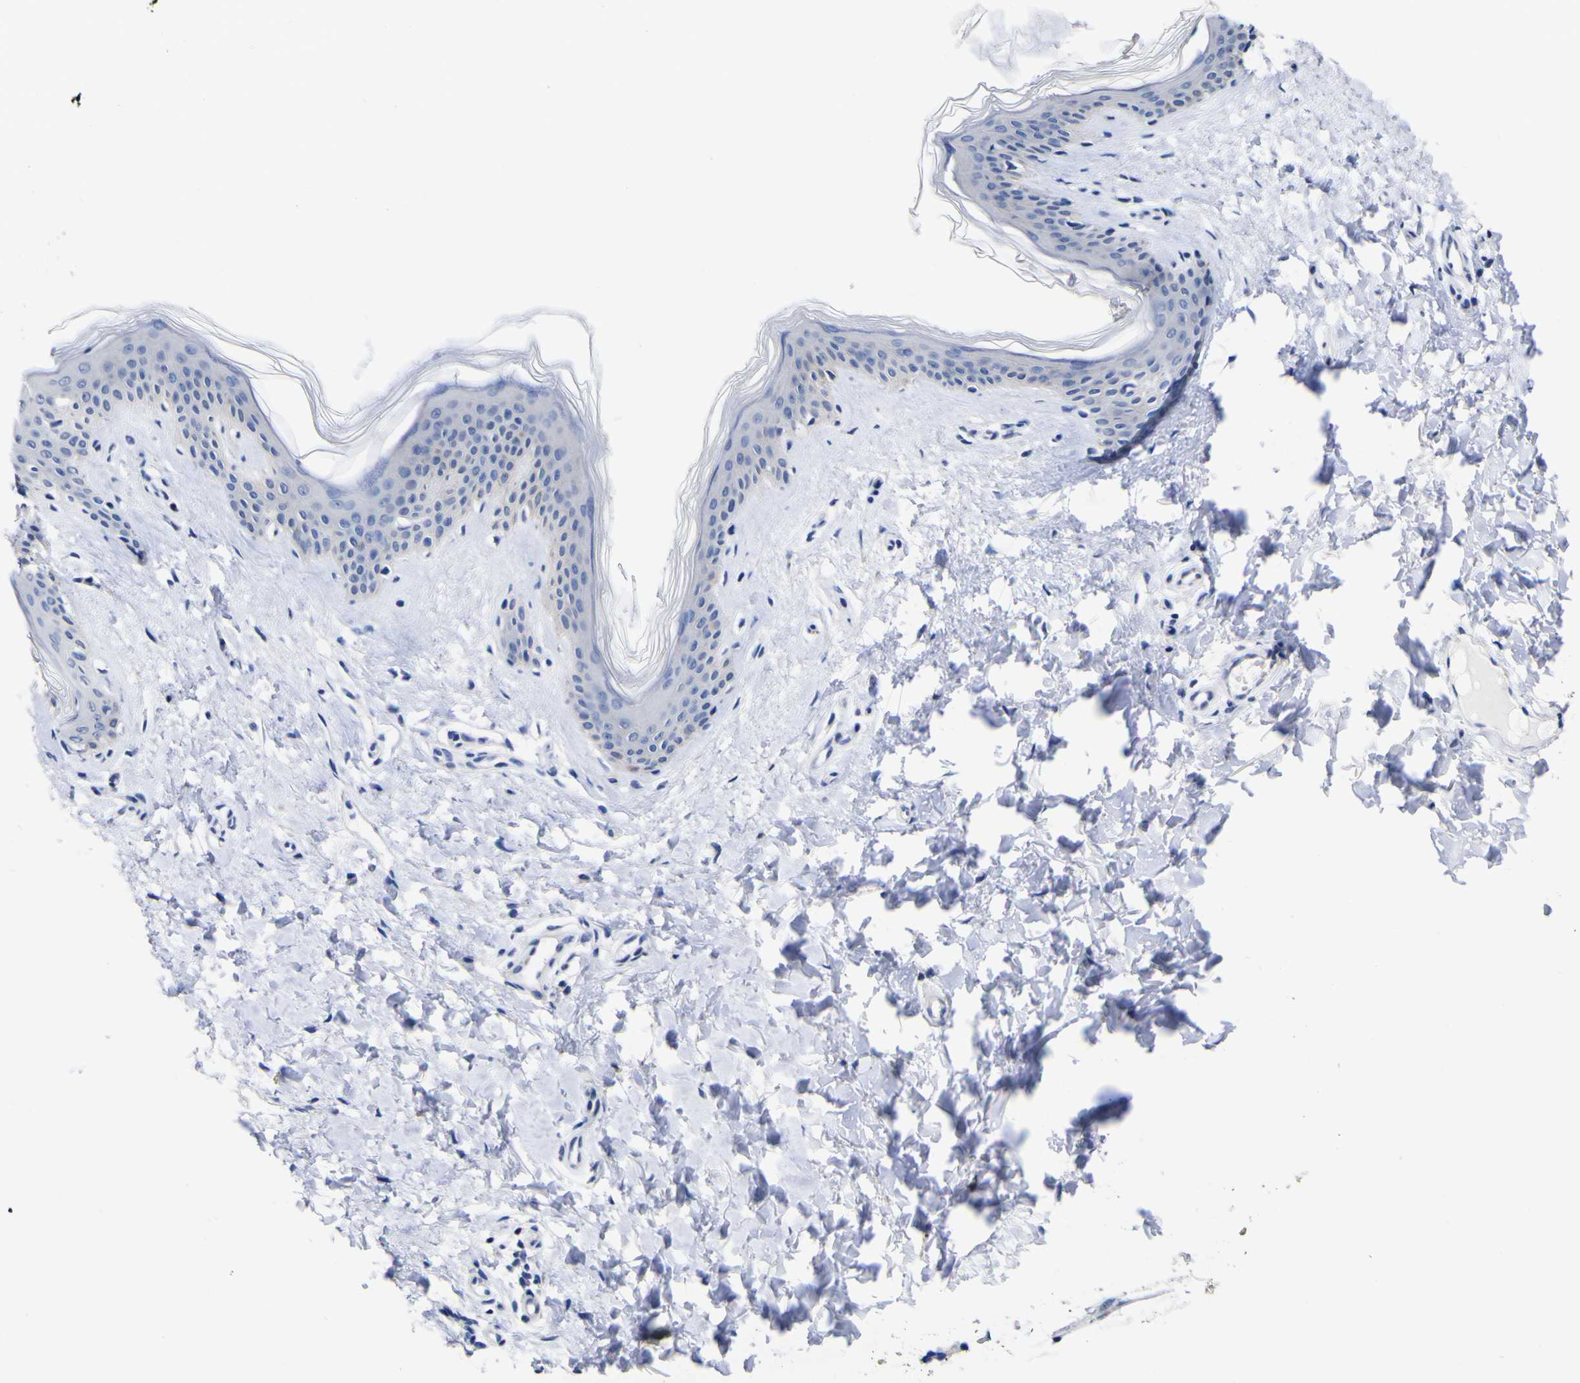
{"staining": {"intensity": "negative", "quantity": "none", "location": "none"}, "tissue": "skin", "cell_type": "Fibroblasts", "image_type": "normal", "snomed": [{"axis": "morphology", "description": "Normal tissue, NOS"}, {"axis": "topography", "description": "Skin"}], "caption": "Immunohistochemistry (IHC) histopathology image of unremarkable skin: human skin stained with DAB (3,3'-diaminobenzidine) reveals no significant protein positivity in fibroblasts.", "gene": "CASP6", "patient": {"sex": "female", "age": 41}}